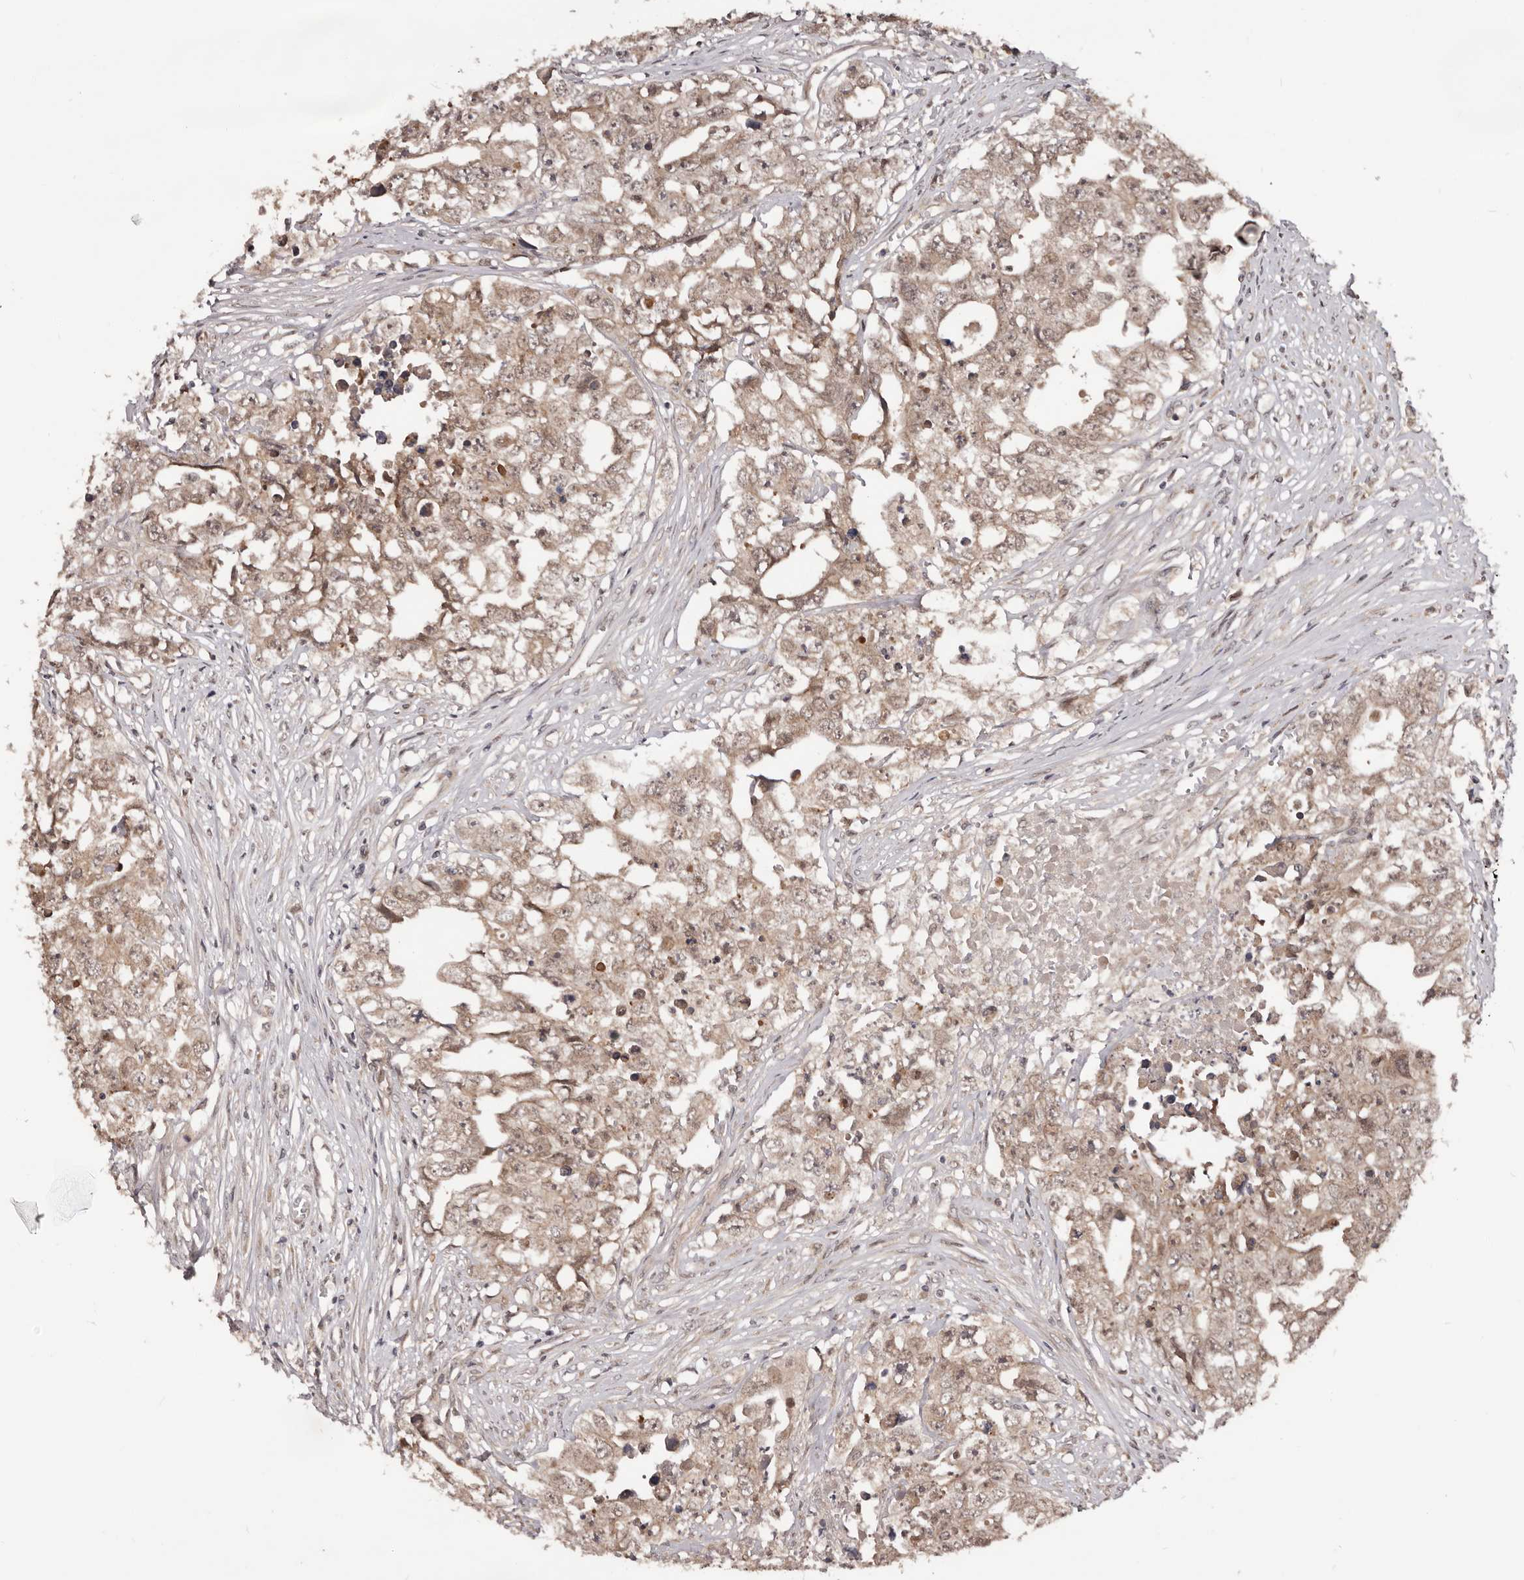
{"staining": {"intensity": "weak", "quantity": ">75%", "location": "cytoplasmic/membranous,nuclear"}, "tissue": "testis cancer", "cell_type": "Tumor cells", "image_type": "cancer", "snomed": [{"axis": "morphology", "description": "Seminoma, NOS"}, {"axis": "morphology", "description": "Carcinoma, Embryonal, NOS"}, {"axis": "topography", "description": "Testis"}], "caption": "About >75% of tumor cells in human embryonal carcinoma (testis) show weak cytoplasmic/membranous and nuclear protein positivity as visualized by brown immunohistochemical staining.", "gene": "MDP1", "patient": {"sex": "male", "age": 43}}